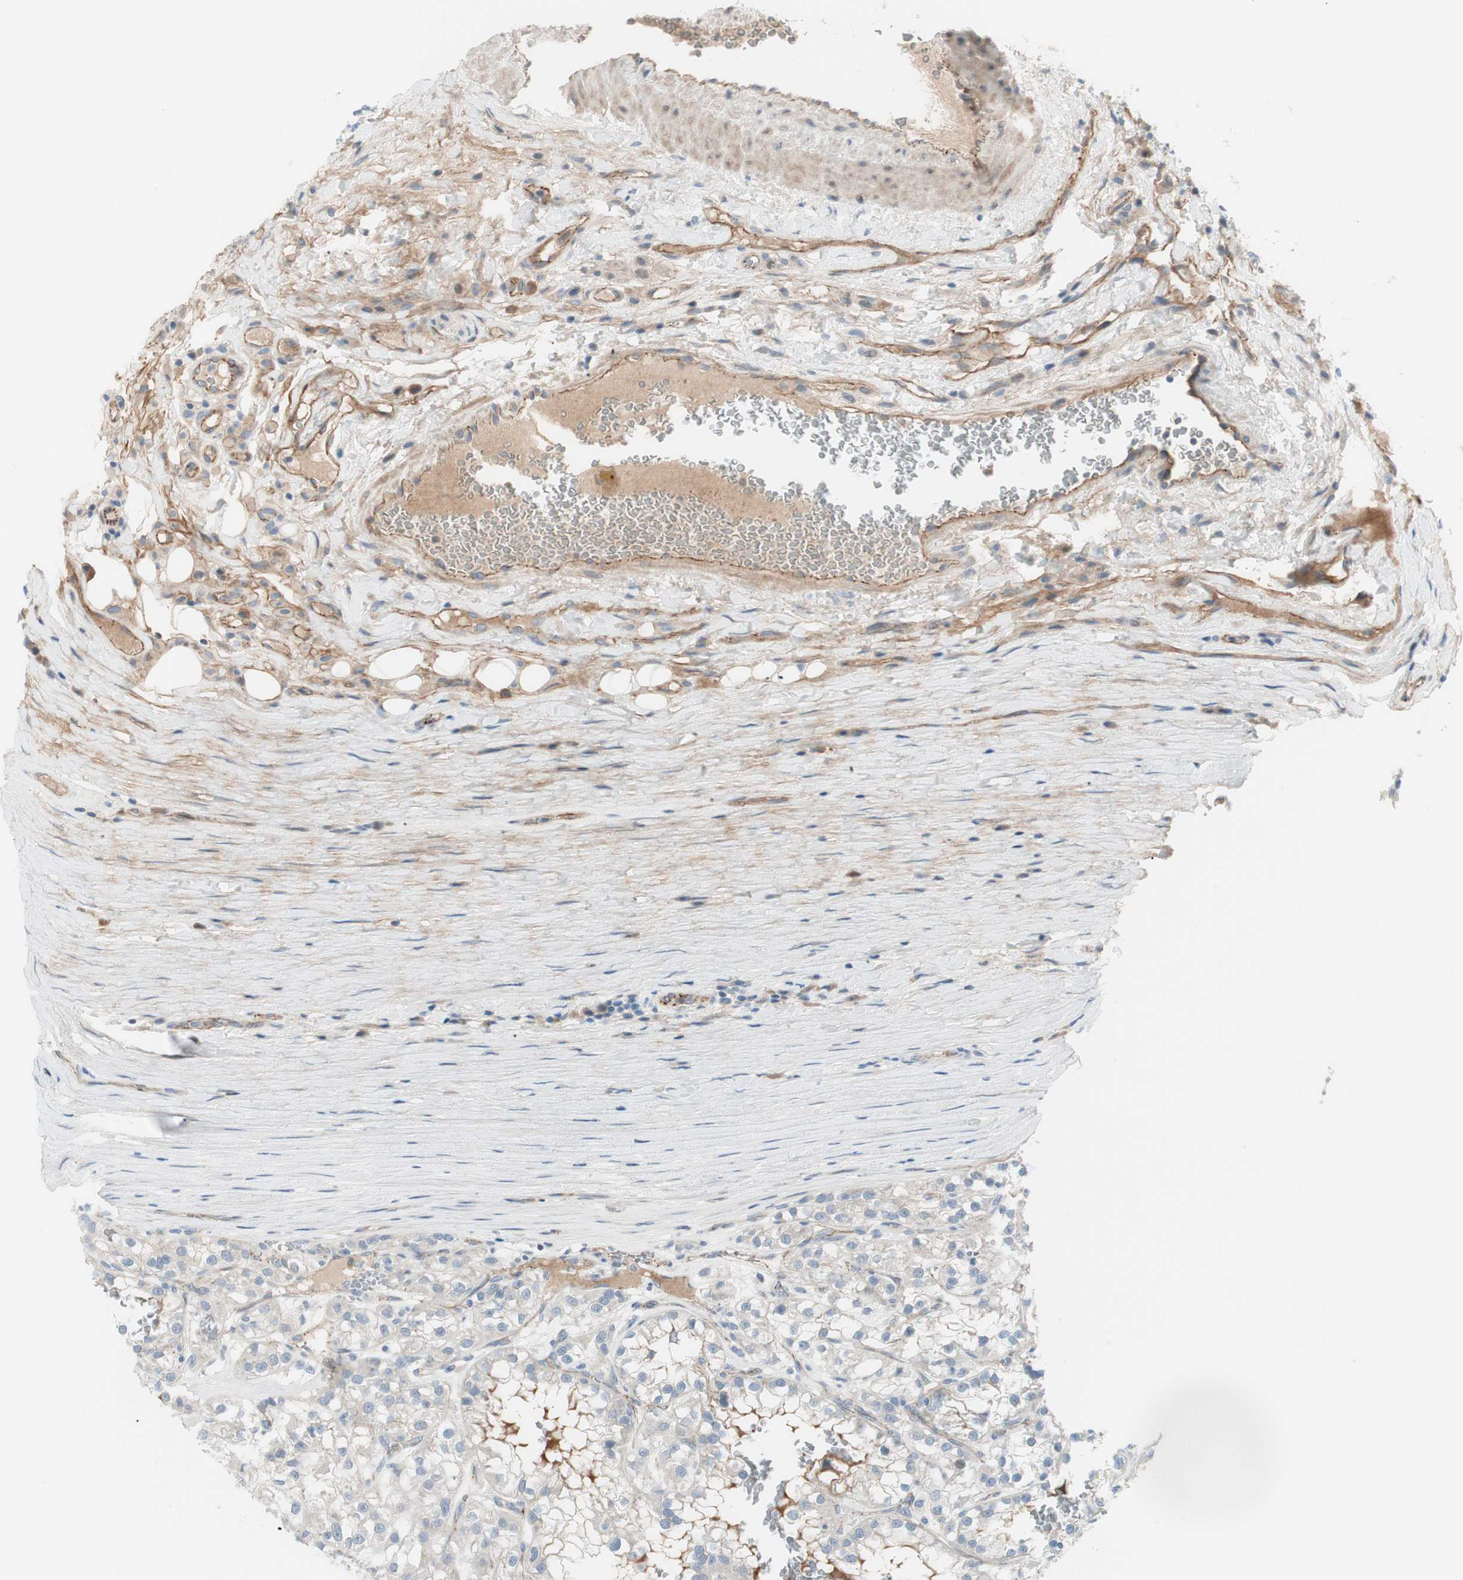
{"staining": {"intensity": "negative", "quantity": "none", "location": "none"}, "tissue": "renal cancer", "cell_type": "Tumor cells", "image_type": "cancer", "snomed": [{"axis": "morphology", "description": "Adenocarcinoma, NOS"}, {"axis": "topography", "description": "Kidney"}], "caption": "High power microscopy histopathology image of an IHC image of renal adenocarcinoma, revealing no significant staining in tumor cells.", "gene": "TJP1", "patient": {"sex": "female", "age": 52}}